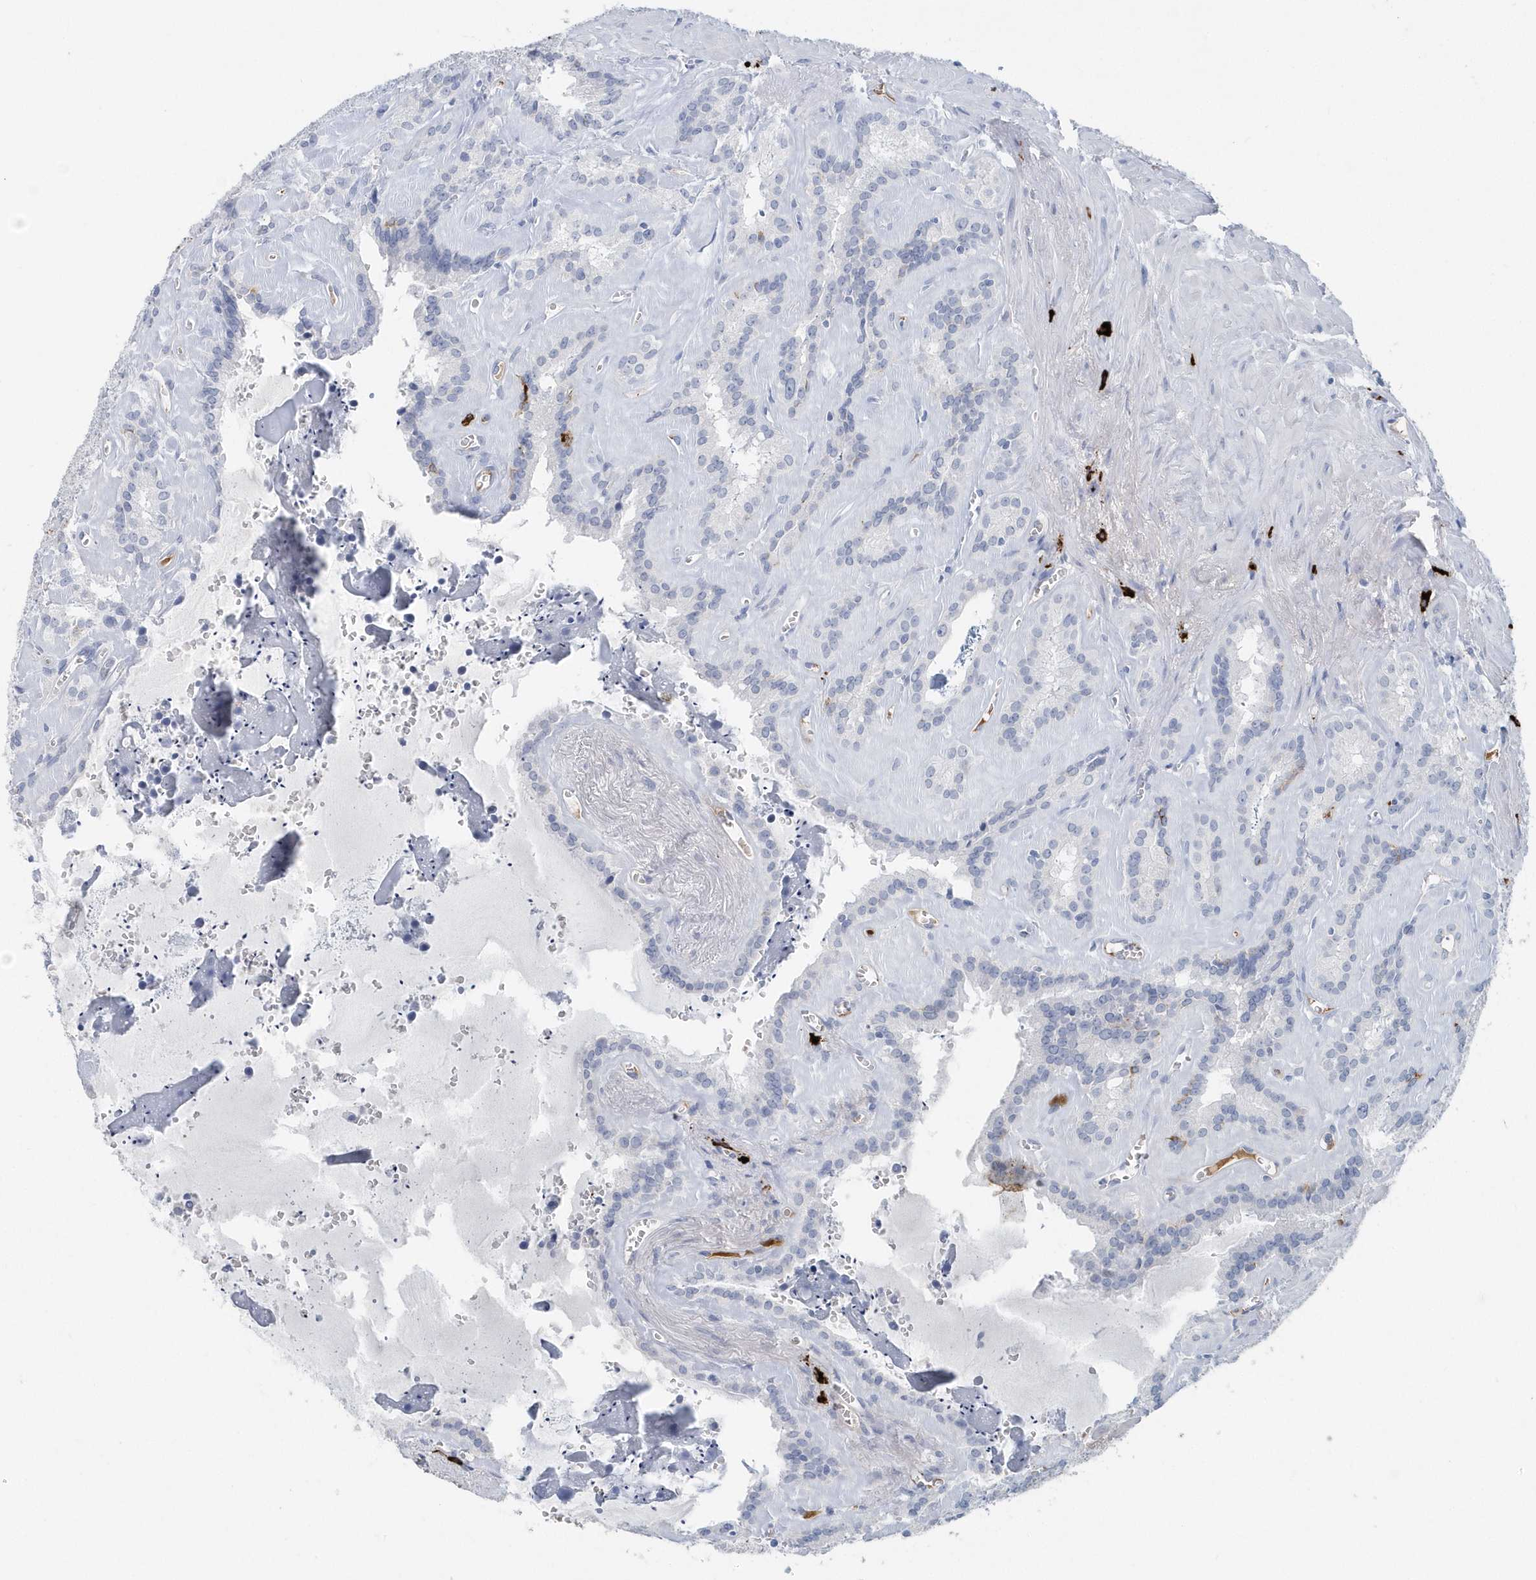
{"staining": {"intensity": "negative", "quantity": "none", "location": "none"}, "tissue": "seminal vesicle", "cell_type": "Glandular cells", "image_type": "normal", "snomed": [{"axis": "morphology", "description": "Normal tissue, NOS"}, {"axis": "topography", "description": "Prostate"}, {"axis": "topography", "description": "Seminal veicle"}], "caption": "Micrograph shows no protein staining in glandular cells of unremarkable seminal vesicle. Brightfield microscopy of immunohistochemistry stained with DAB (brown) and hematoxylin (blue), captured at high magnification.", "gene": "JCHAIN", "patient": {"sex": "male", "age": 59}}